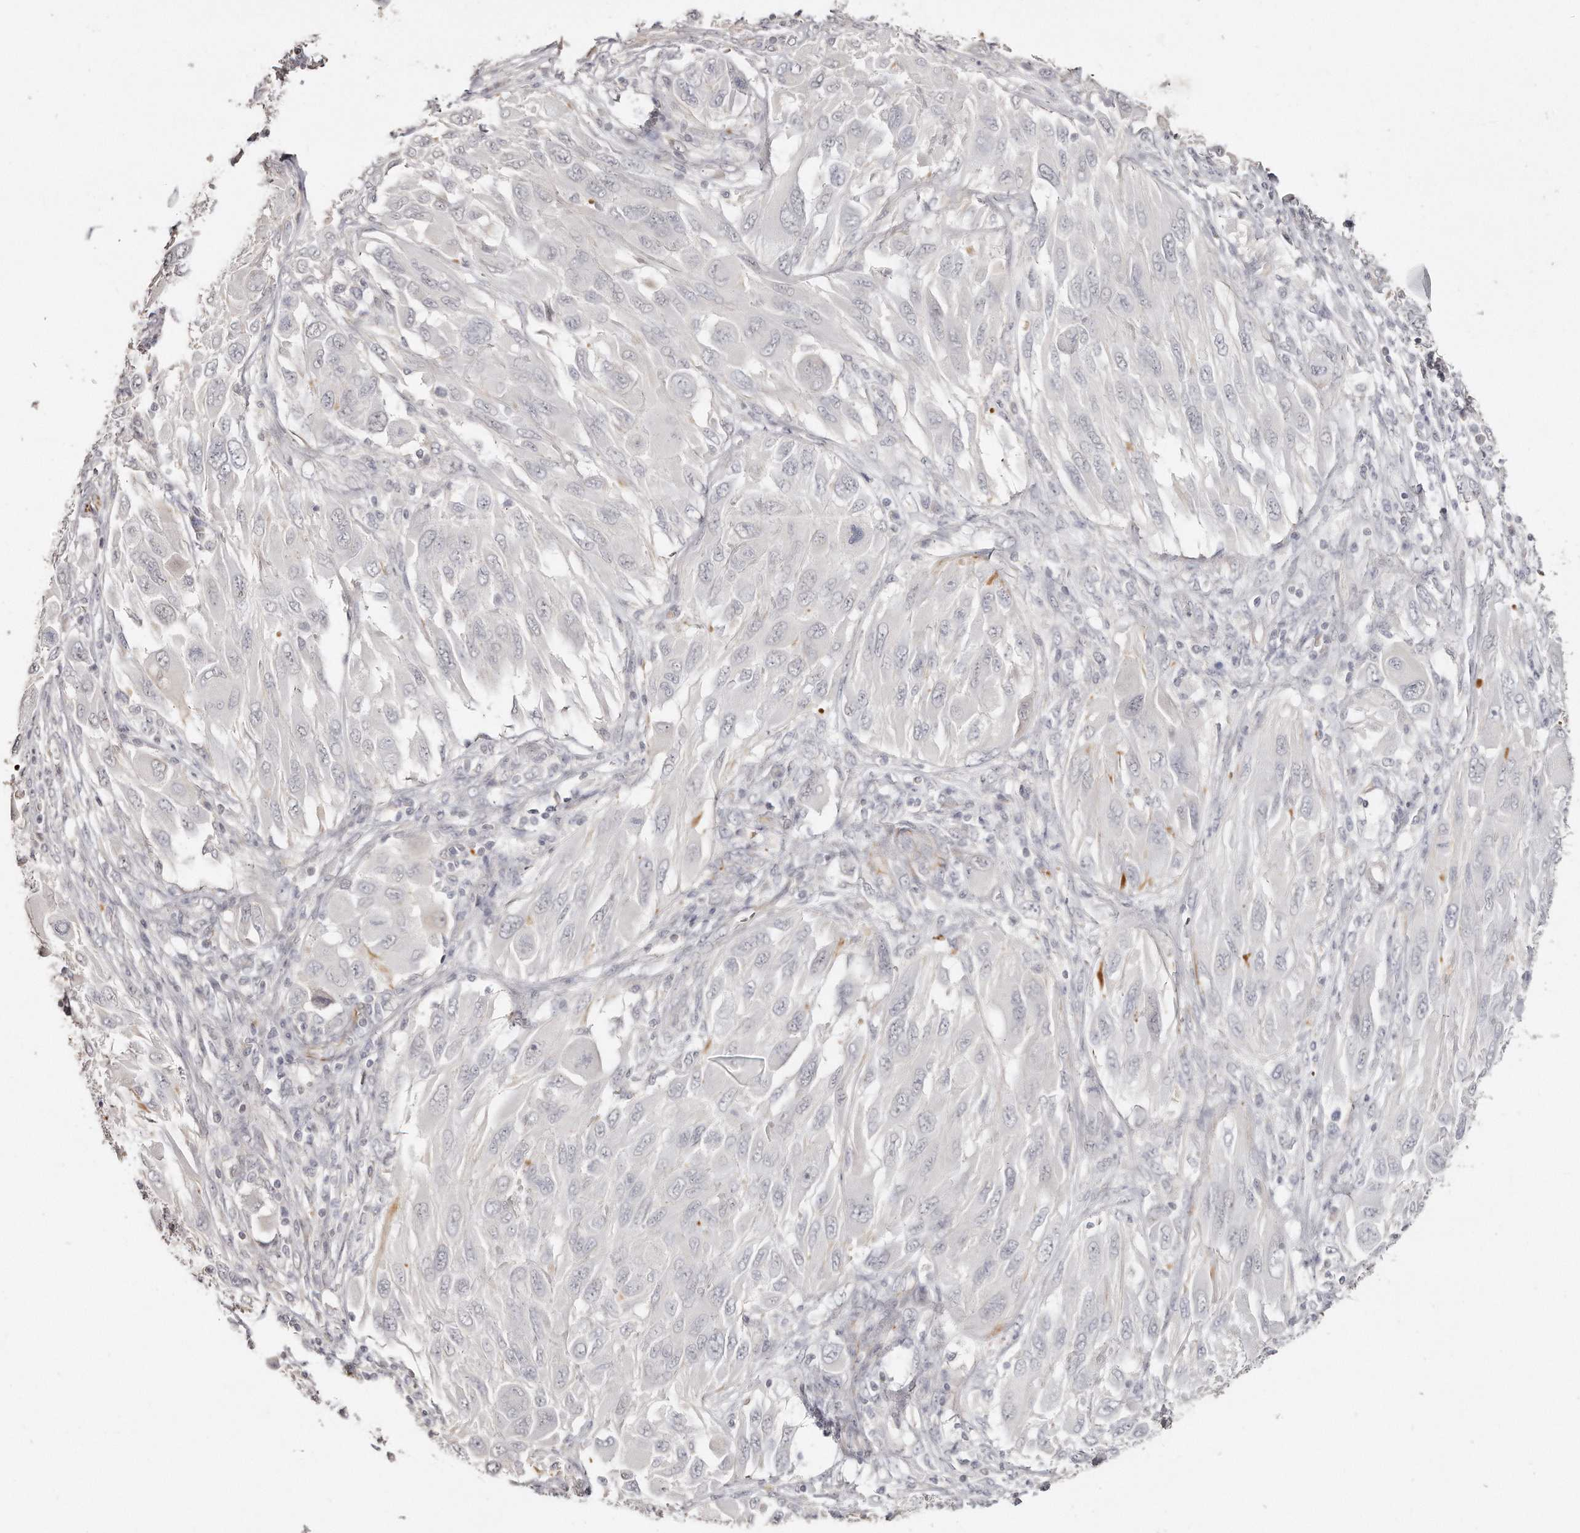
{"staining": {"intensity": "negative", "quantity": "none", "location": "none"}, "tissue": "melanoma", "cell_type": "Tumor cells", "image_type": "cancer", "snomed": [{"axis": "morphology", "description": "Malignant melanoma, NOS"}, {"axis": "topography", "description": "Skin"}], "caption": "An immunohistochemistry image of malignant melanoma is shown. There is no staining in tumor cells of malignant melanoma.", "gene": "ZYG11A", "patient": {"sex": "female", "age": 91}}